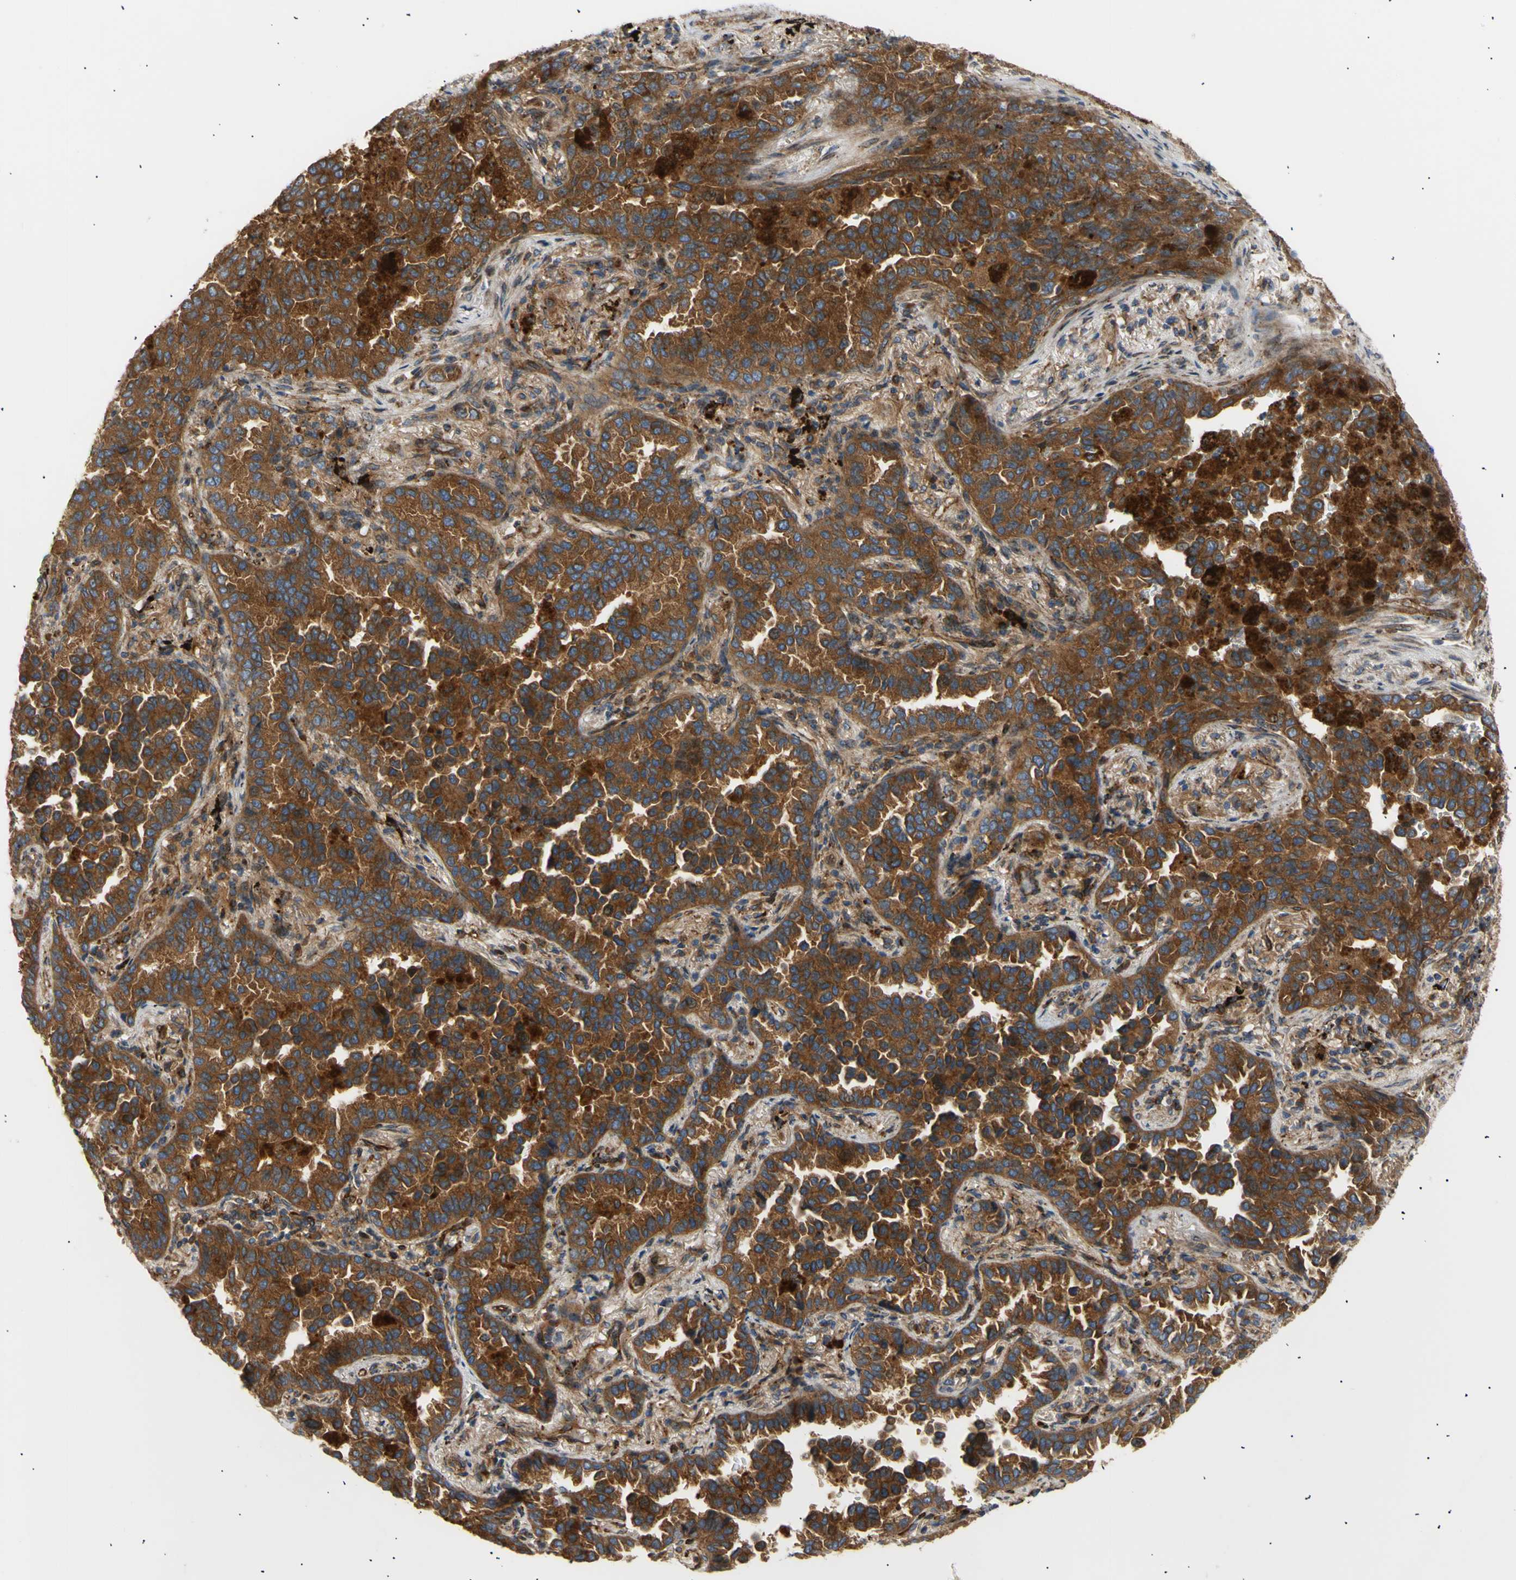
{"staining": {"intensity": "strong", "quantity": ">75%", "location": "cytoplasmic/membranous"}, "tissue": "lung cancer", "cell_type": "Tumor cells", "image_type": "cancer", "snomed": [{"axis": "morphology", "description": "Normal tissue, NOS"}, {"axis": "morphology", "description": "Adenocarcinoma, NOS"}, {"axis": "topography", "description": "Lung"}], "caption": "Immunohistochemistry (IHC) image of human adenocarcinoma (lung) stained for a protein (brown), which displays high levels of strong cytoplasmic/membranous positivity in approximately >75% of tumor cells.", "gene": "TUBG2", "patient": {"sex": "male", "age": 59}}